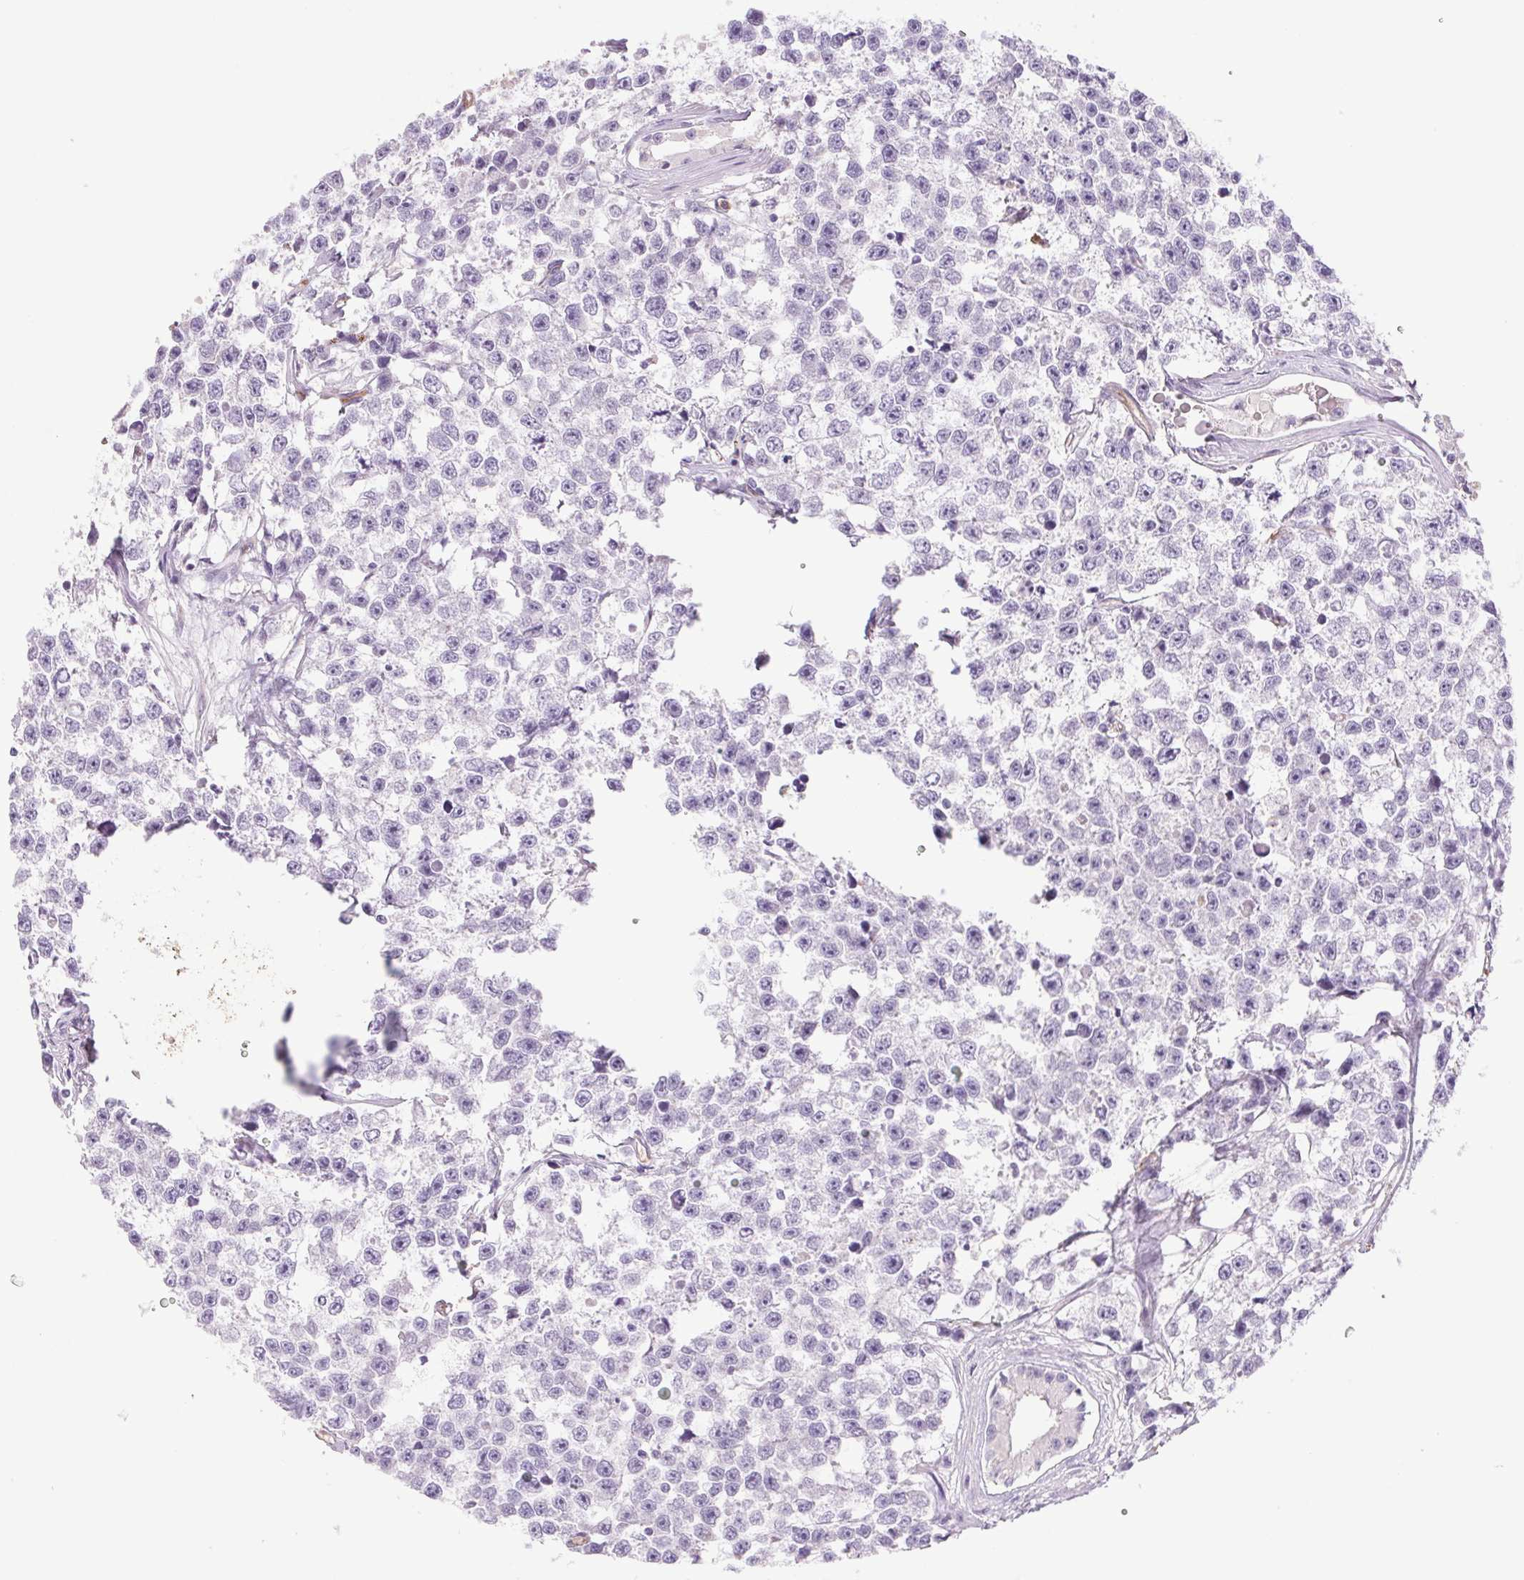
{"staining": {"intensity": "negative", "quantity": "none", "location": "none"}, "tissue": "testis cancer", "cell_type": "Tumor cells", "image_type": "cancer", "snomed": [{"axis": "morphology", "description": "Seminoma, NOS"}, {"axis": "topography", "description": "Testis"}], "caption": "Seminoma (testis) stained for a protein using immunohistochemistry reveals no expression tumor cells.", "gene": "IGFL3", "patient": {"sex": "male", "age": 26}}